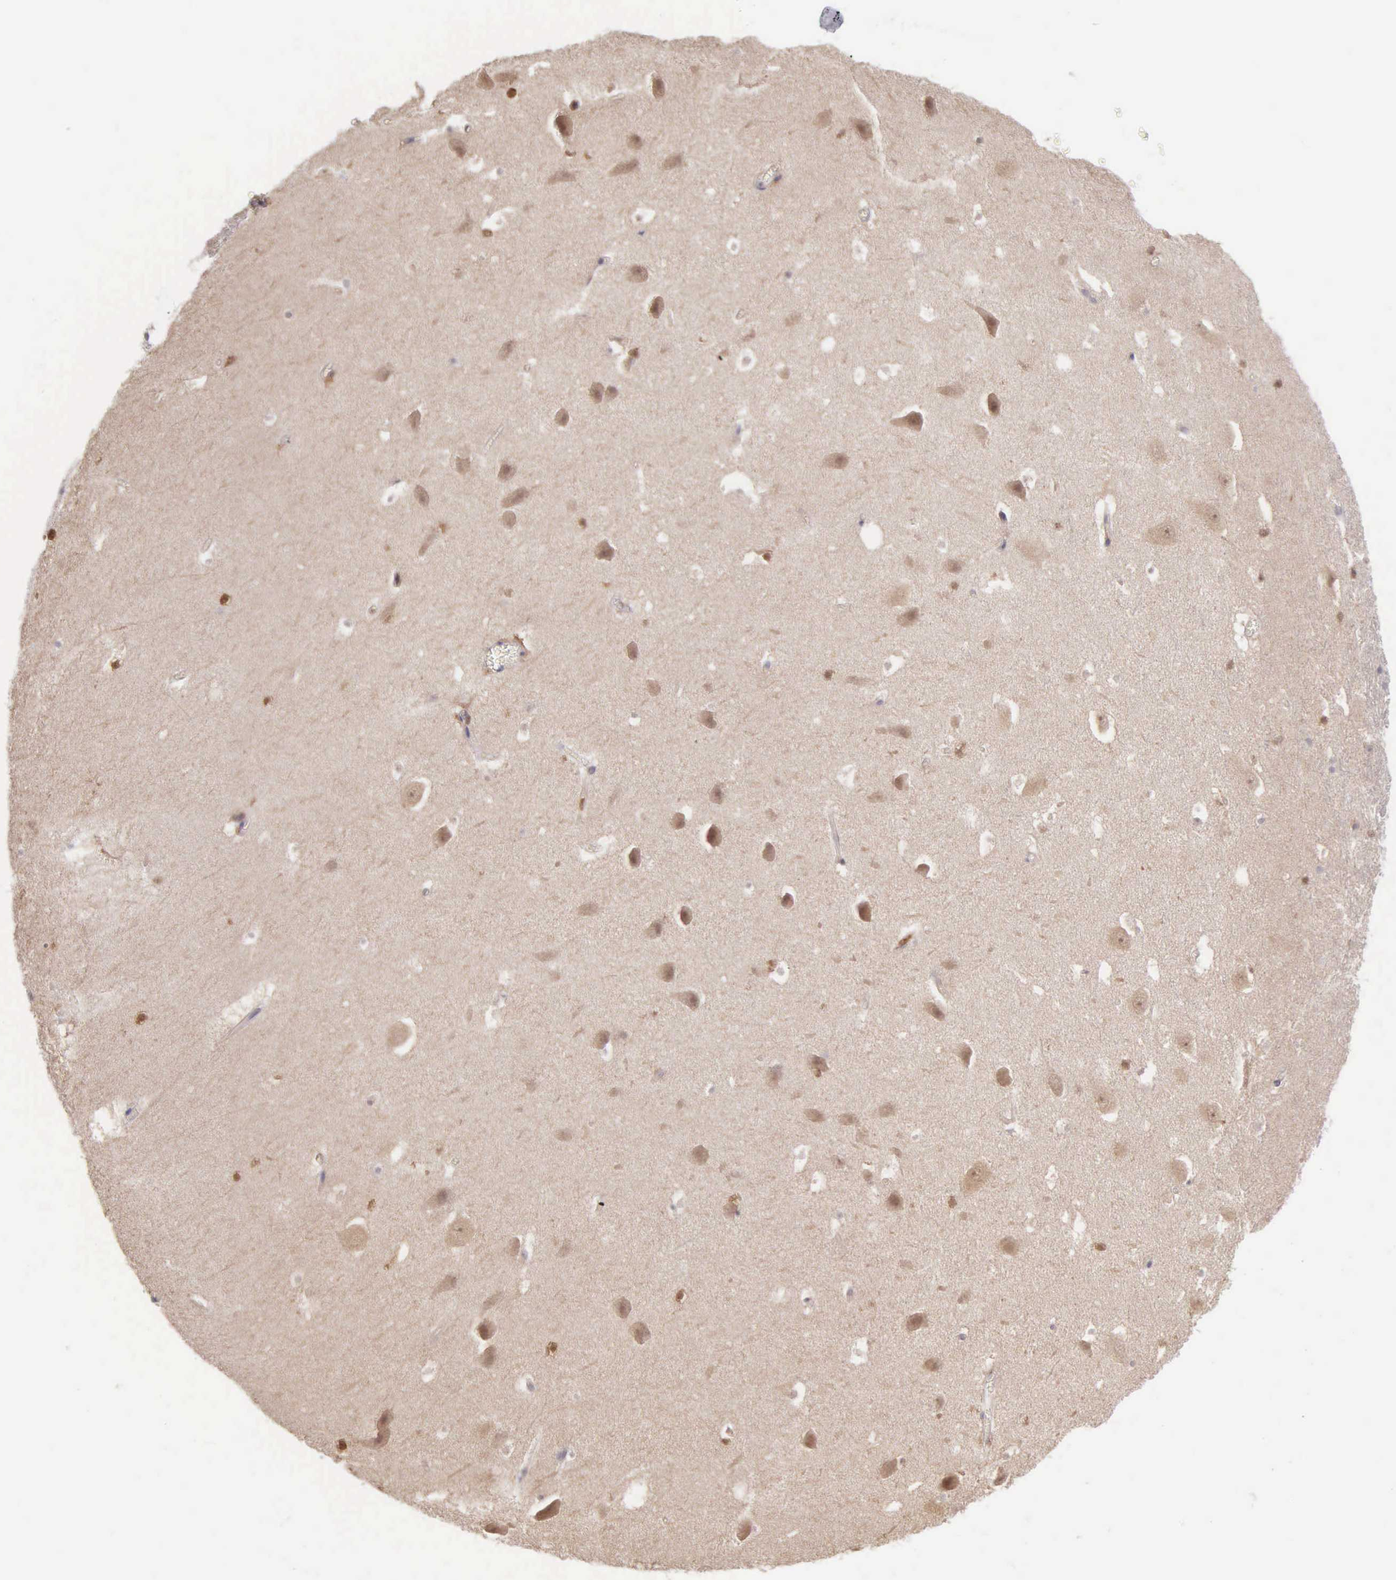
{"staining": {"intensity": "negative", "quantity": "none", "location": "none"}, "tissue": "hippocampus", "cell_type": "Glial cells", "image_type": "normal", "snomed": [{"axis": "morphology", "description": "Normal tissue, NOS"}, {"axis": "topography", "description": "Hippocampus"}], "caption": "This is an immunohistochemistry micrograph of normal human hippocampus. There is no expression in glial cells.", "gene": "BID", "patient": {"sex": "male", "age": 45}}